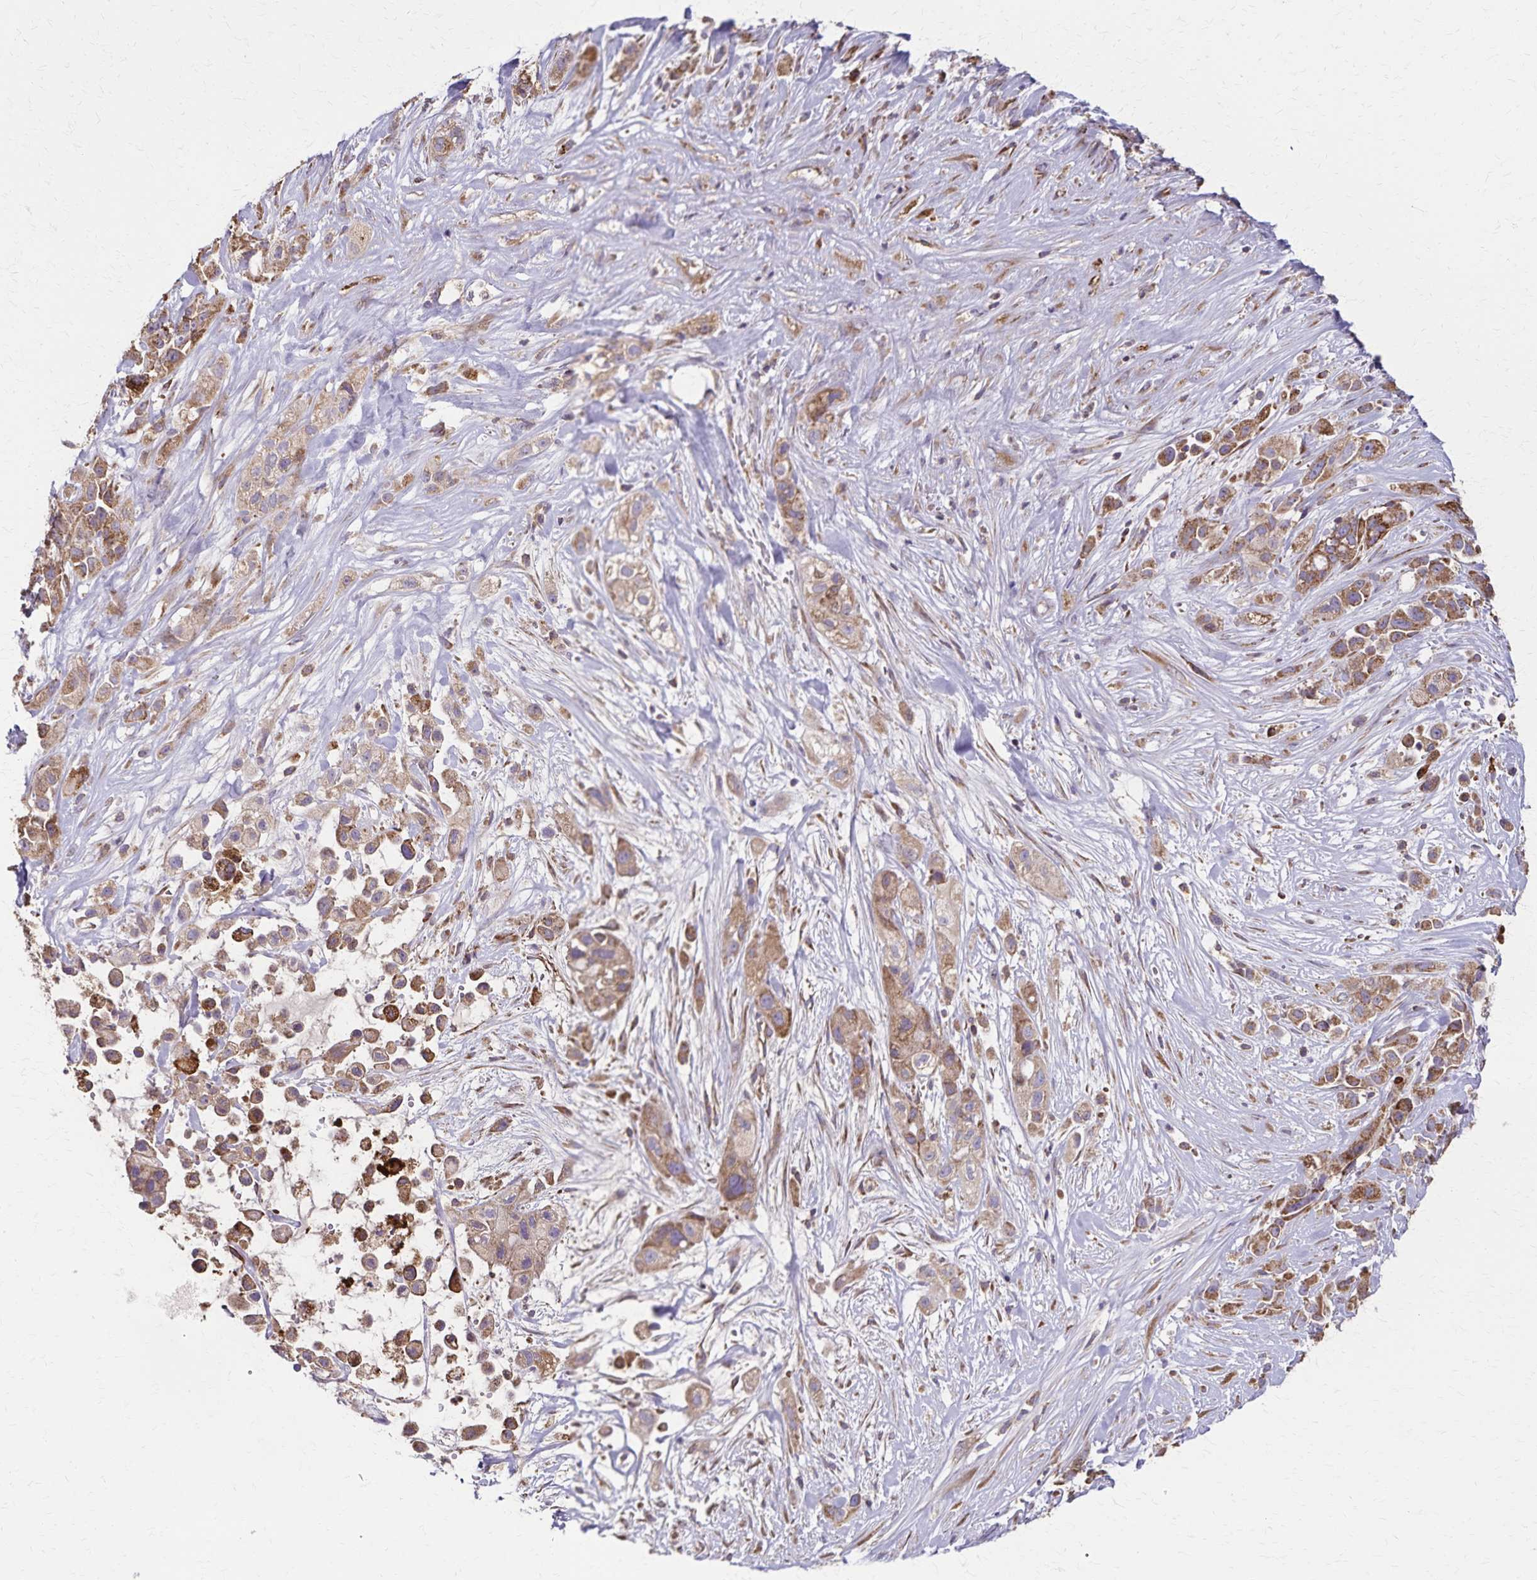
{"staining": {"intensity": "moderate", "quantity": ">75%", "location": "cytoplasmic/membranous"}, "tissue": "pancreatic cancer", "cell_type": "Tumor cells", "image_type": "cancer", "snomed": [{"axis": "morphology", "description": "Adenocarcinoma, NOS"}, {"axis": "topography", "description": "Pancreas"}], "caption": "Protein analysis of pancreatic cancer (adenocarcinoma) tissue exhibits moderate cytoplasmic/membranous staining in approximately >75% of tumor cells.", "gene": "RNF10", "patient": {"sex": "male", "age": 44}}